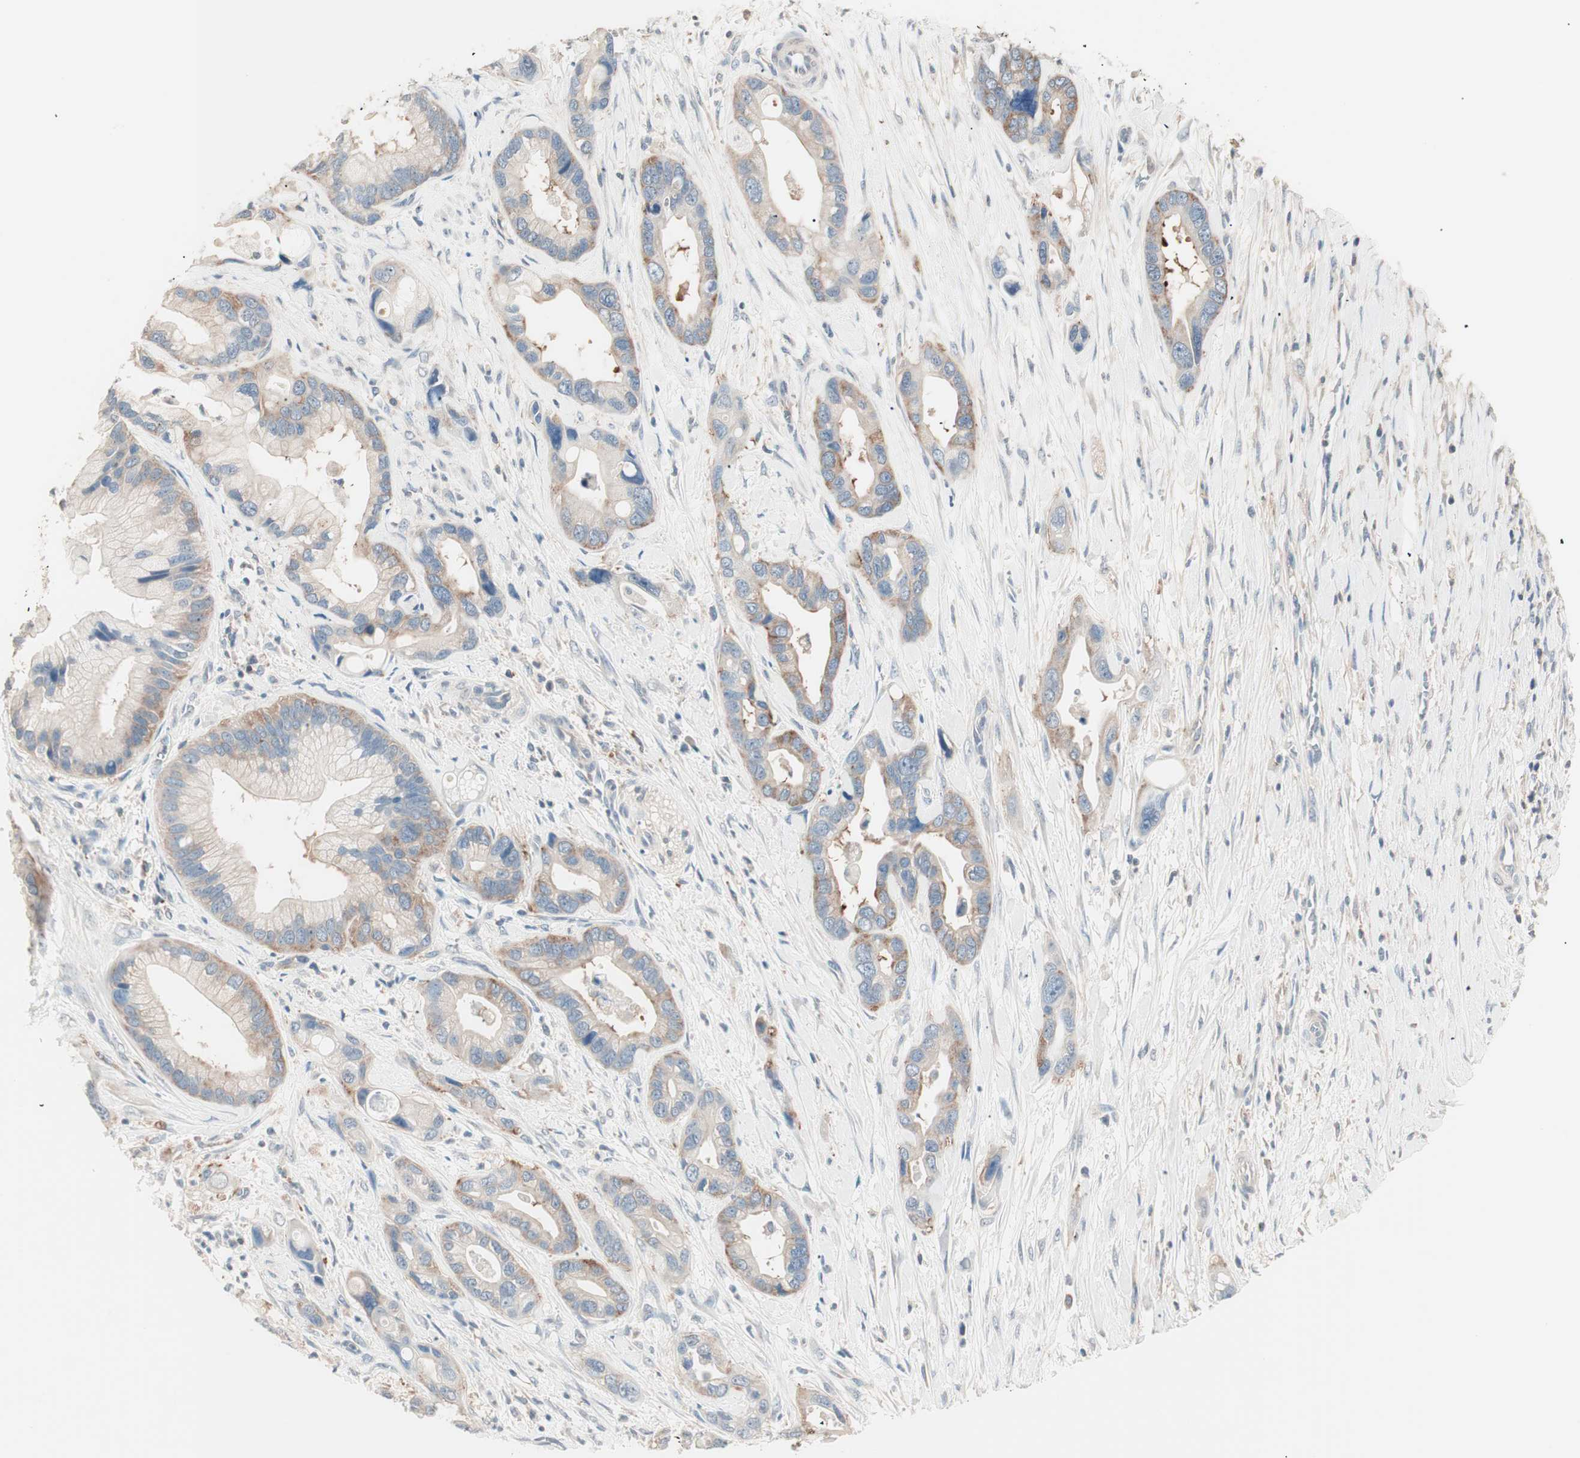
{"staining": {"intensity": "weak", "quantity": "25%-75%", "location": "cytoplasmic/membranous"}, "tissue": "pancreatic cancer", "cell_type": "Tumor cells", "image_type": "cancer", "snomed": [{"axis": "morphology", "description": "Adenocarcinoma, NOS"}, {"axis": "topography", "description": "Pancreas"}], "caption": "Immunohistochemical staining of adenocarcinoma (pancreatic) displays low levels of weak cytoplasmic/membranous protein staining in about 25%-75% of tumor cells.", "gene": "RAD54B", "patient": {"sex": "female", "age": 77}}